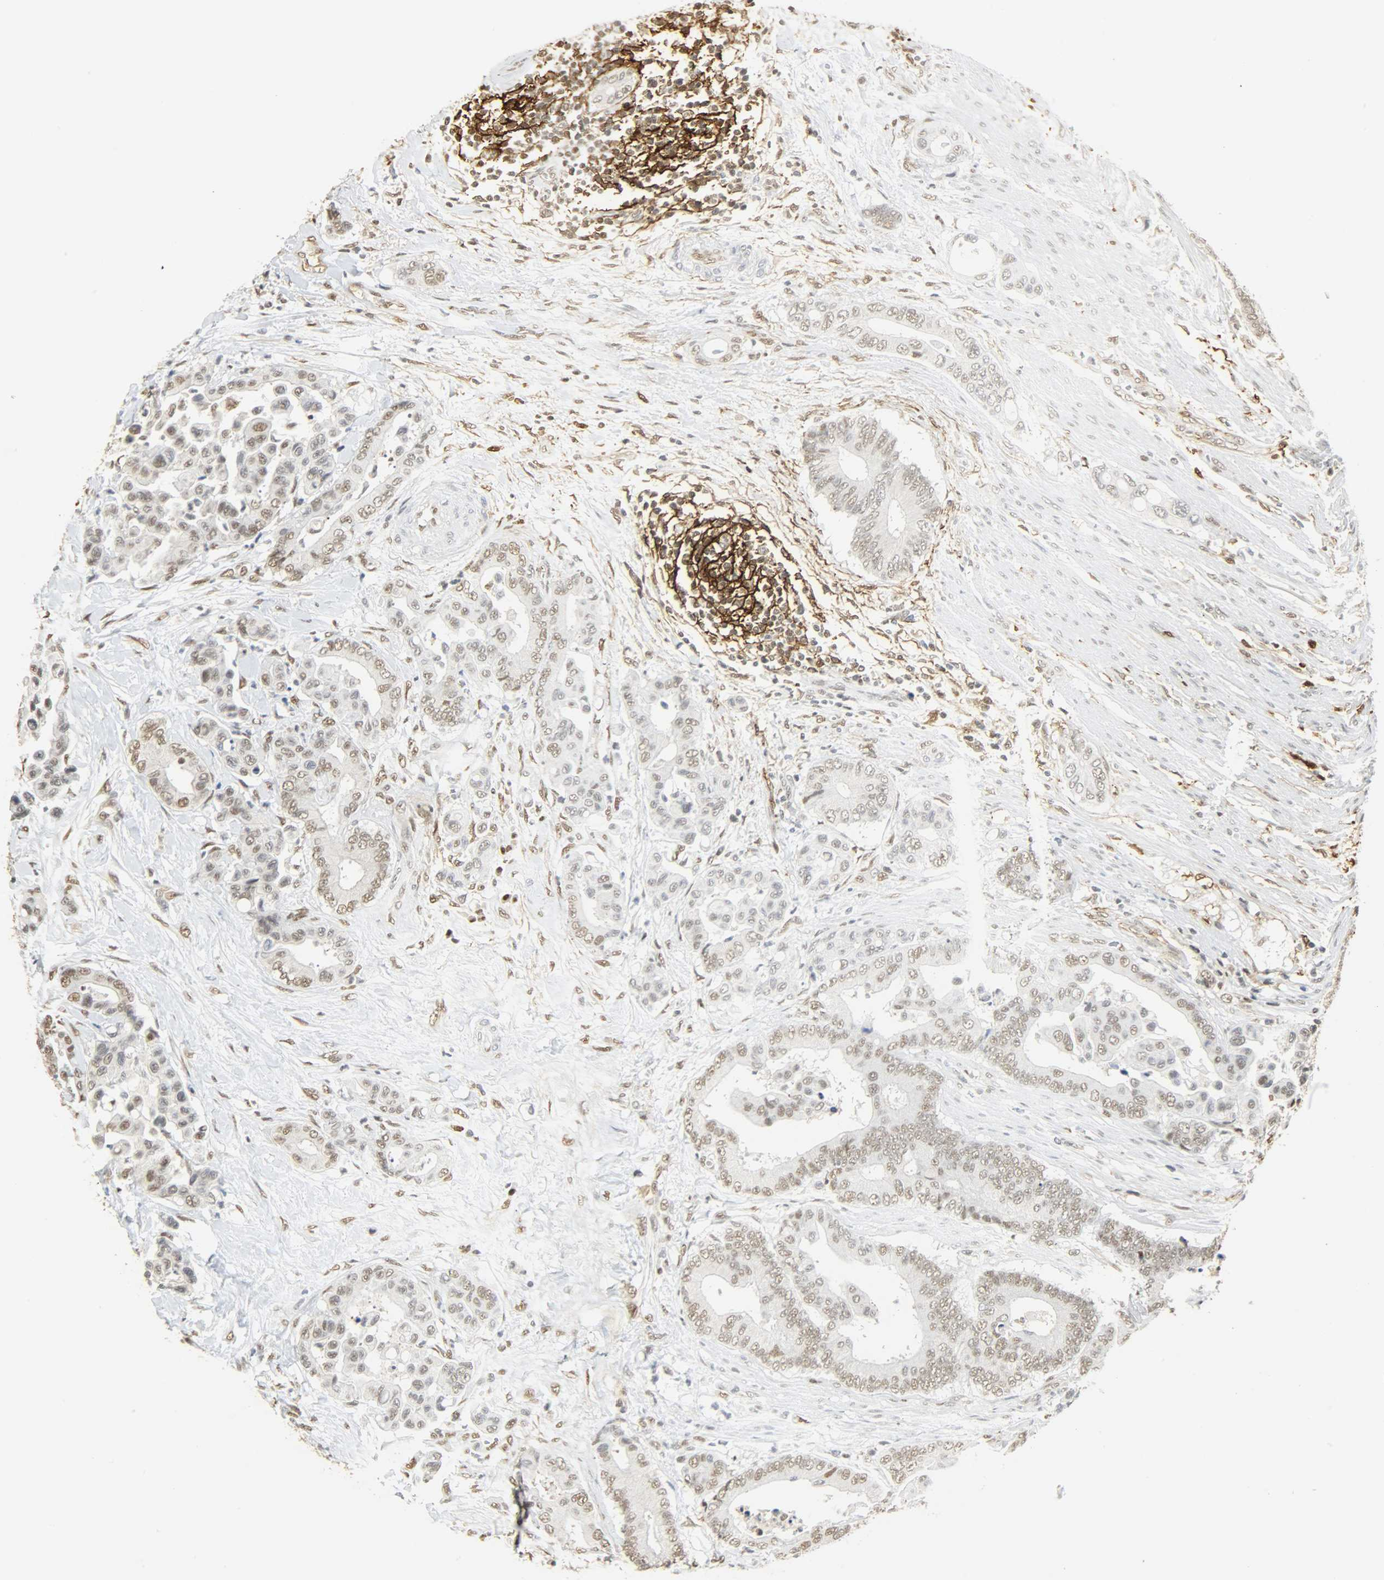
{"staining": {"intensity": "weak", "quantity": ">75%", "location": "nuclear"}, "tissue": "colorectal cancer", "cell_type": "Tumor cells", "image_type": "cancer", "snomed": [{"axis": "morphology", "description": "Normal tissue, NOS"}, {"axis": "morphology", "description": "Adenocarcinoma, NOS"}, {"axis": "topography", "description": "Colon"}], "caption": "About >75% of tumor cells in human colorectal cancer (adenocarcinoma) show weak nuclear protein expression as visualized by brown immunohistochemical staining.", "gene": "NGFR", "patient": {"sex": "male", "age": 82}}